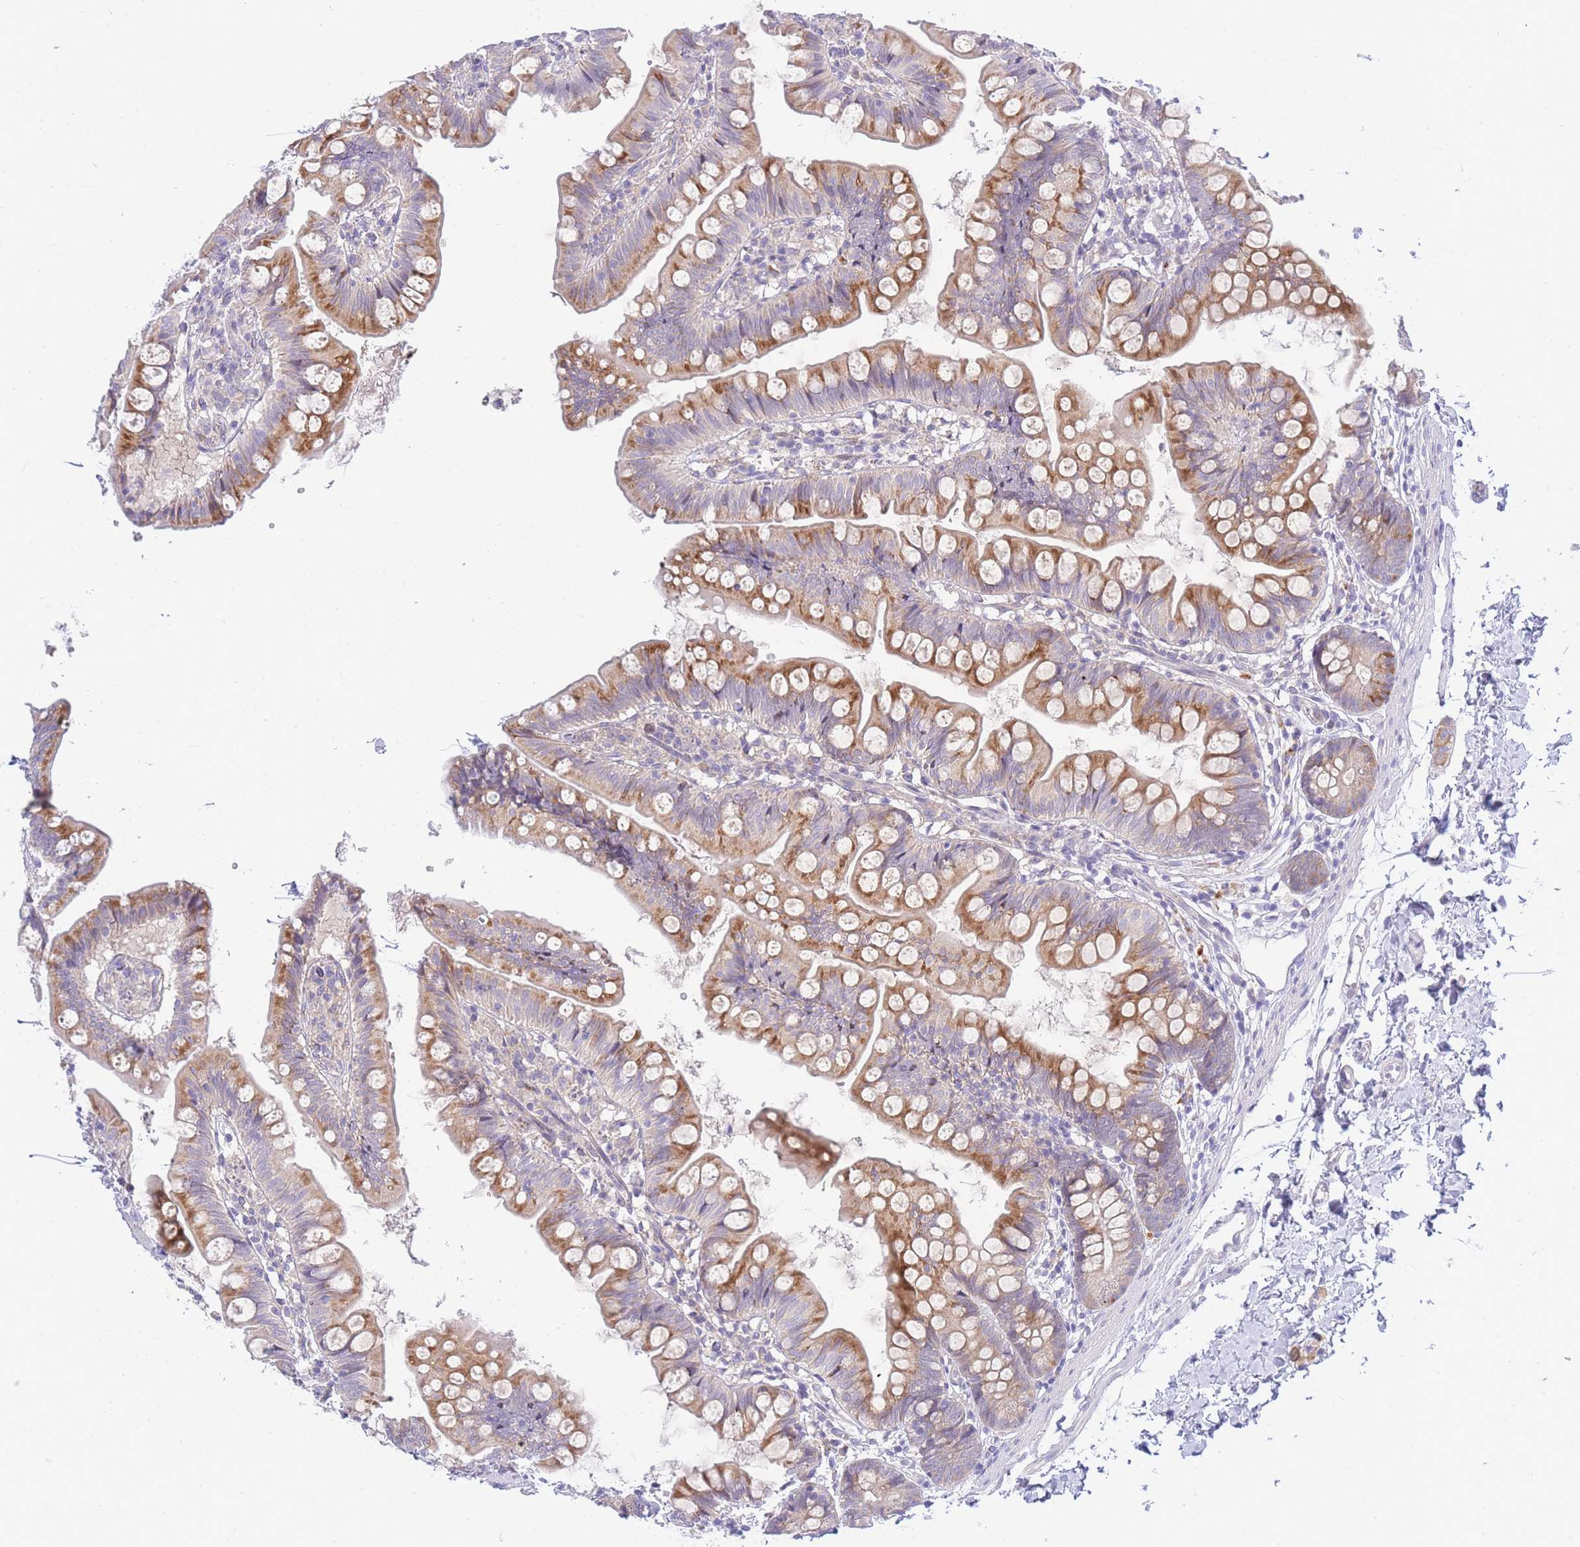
{"staining": {"intensity": "moderate", "quantity": ">75%", "location": "cytoplasmic/membranous"}, "tissue": "small intestine", "cell_type": "Glandular cells", "image_type": "normal", "snomed": [{"axis": "morphology", "description": "Normal tissue, NOS"}, {"axis": "topography", "description": "Small intestine"}], "caption": "The photomicrograph exhibits staining of unremarkable small intestine, revealing moderate cytoplasmic/membranous protein positivity (brown color) within glandular cells. The staining is performed using DAB (3,3'-diaminobenzidine) brown chromogen to label protein expression. The nuclei are counter-stained blue using hematoxylin.", "gene": "ZNF510", "patient": {"sex": "male", "age": 7}}